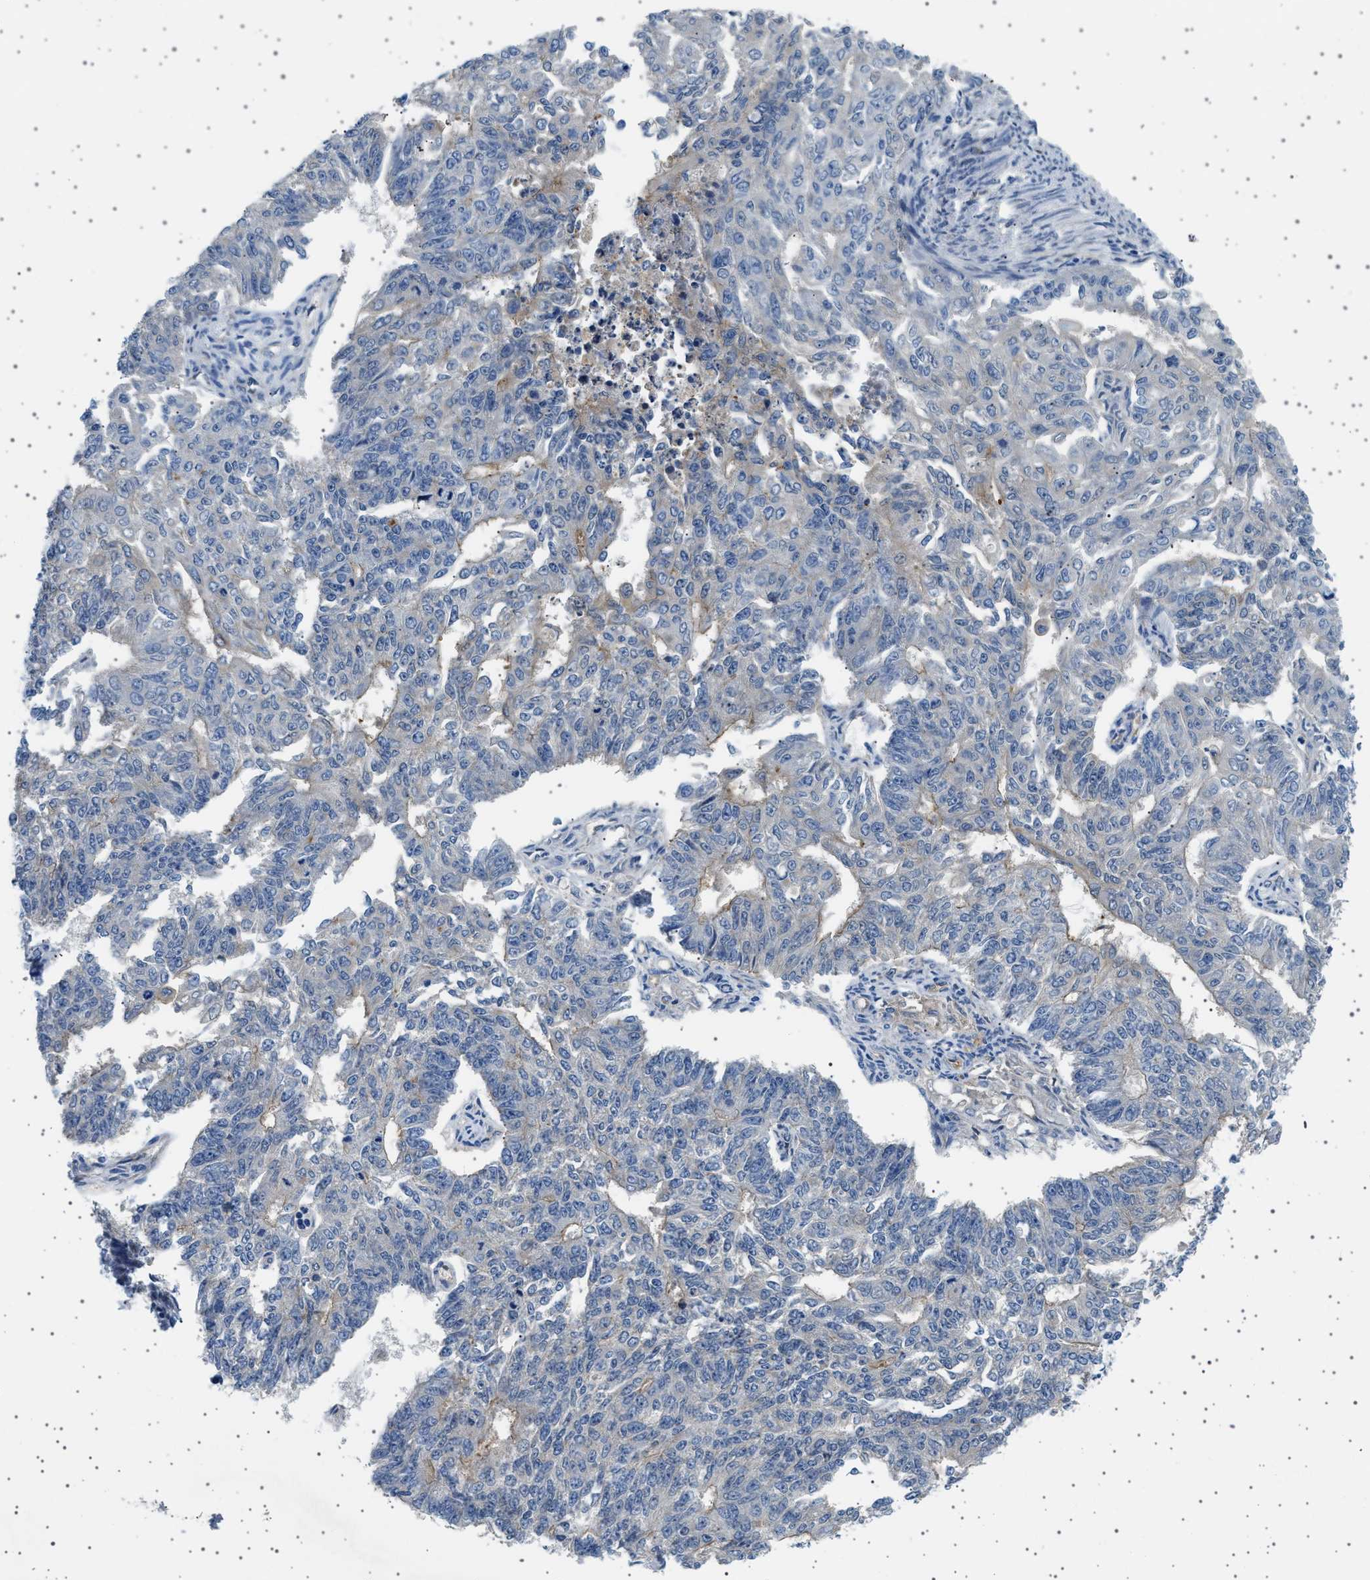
{"staining": {"intensity": "weak", "quantity": "<25%", "location": "cytoplasmic/membranous"}, "tissue": "endometrial cancer", "cell_type": "Tumor cells", "image_type": "cancer", "snomed": [{"axis": "morphology", "description": "Adenocarcinoma, NOS"}, {"axis": "topography", "description": "Endometrium"}], "caption": "DAB (3,3'-diaminobenzidine) immunohistochemical staining of endometrial cancer (adenocarcinoma) shows no significant expression in tumor cells. (Stains: DAB immunohistochemistry (IHC) with hematoxylin counter stain, Microscopy: brightfield microscopy at high magnification).", "gene": "PLPP6", "patient": {"sex": "female", "age": 32}}